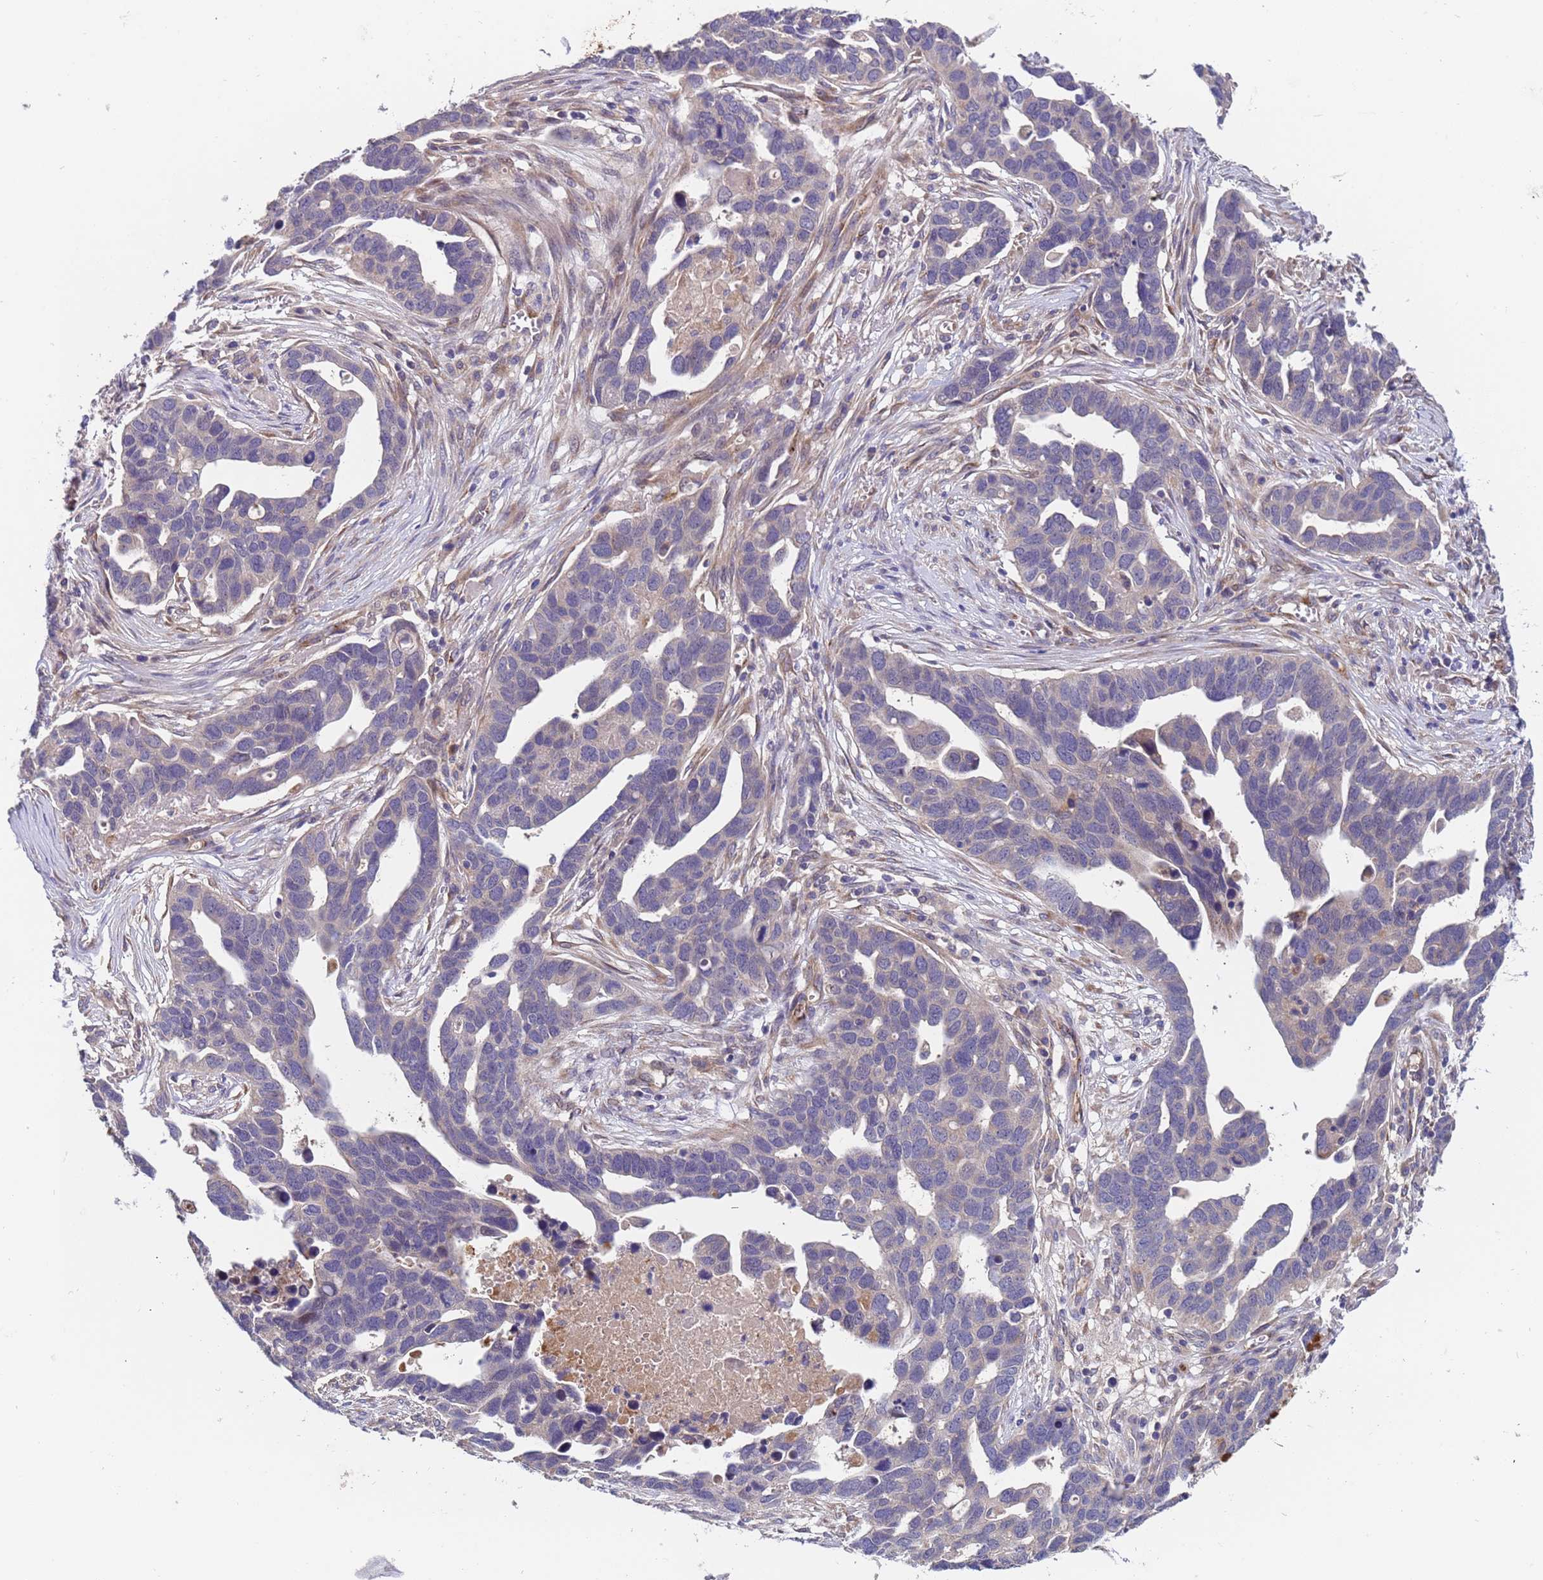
{"staining": {"intensity": "negative", "quantity": "none", "location": "none"}, "tissue": "ovarian cancer", "cell_type": "Tumor cells", "image_type": "cancer", "snomed": [{"axis": "morphology", "description": "Cystadenocarcinoma, serous, NOS"}, {"axis": "topography", "description": "Ovary"}], "caption": "Immunohistochemistry micrograph of human ovarian serous cystadenocarcinoma stained for a protein (brown), which reveals no staining in tumor cells. (Stains: DAB (3,3'-diaminobenzidine) IHC with hematoxylin counter stain, Microscopy: brightfield microscopy at high magnification).", "gene": "ZNF248", "patient": {"sex": "female", "age": 54}}